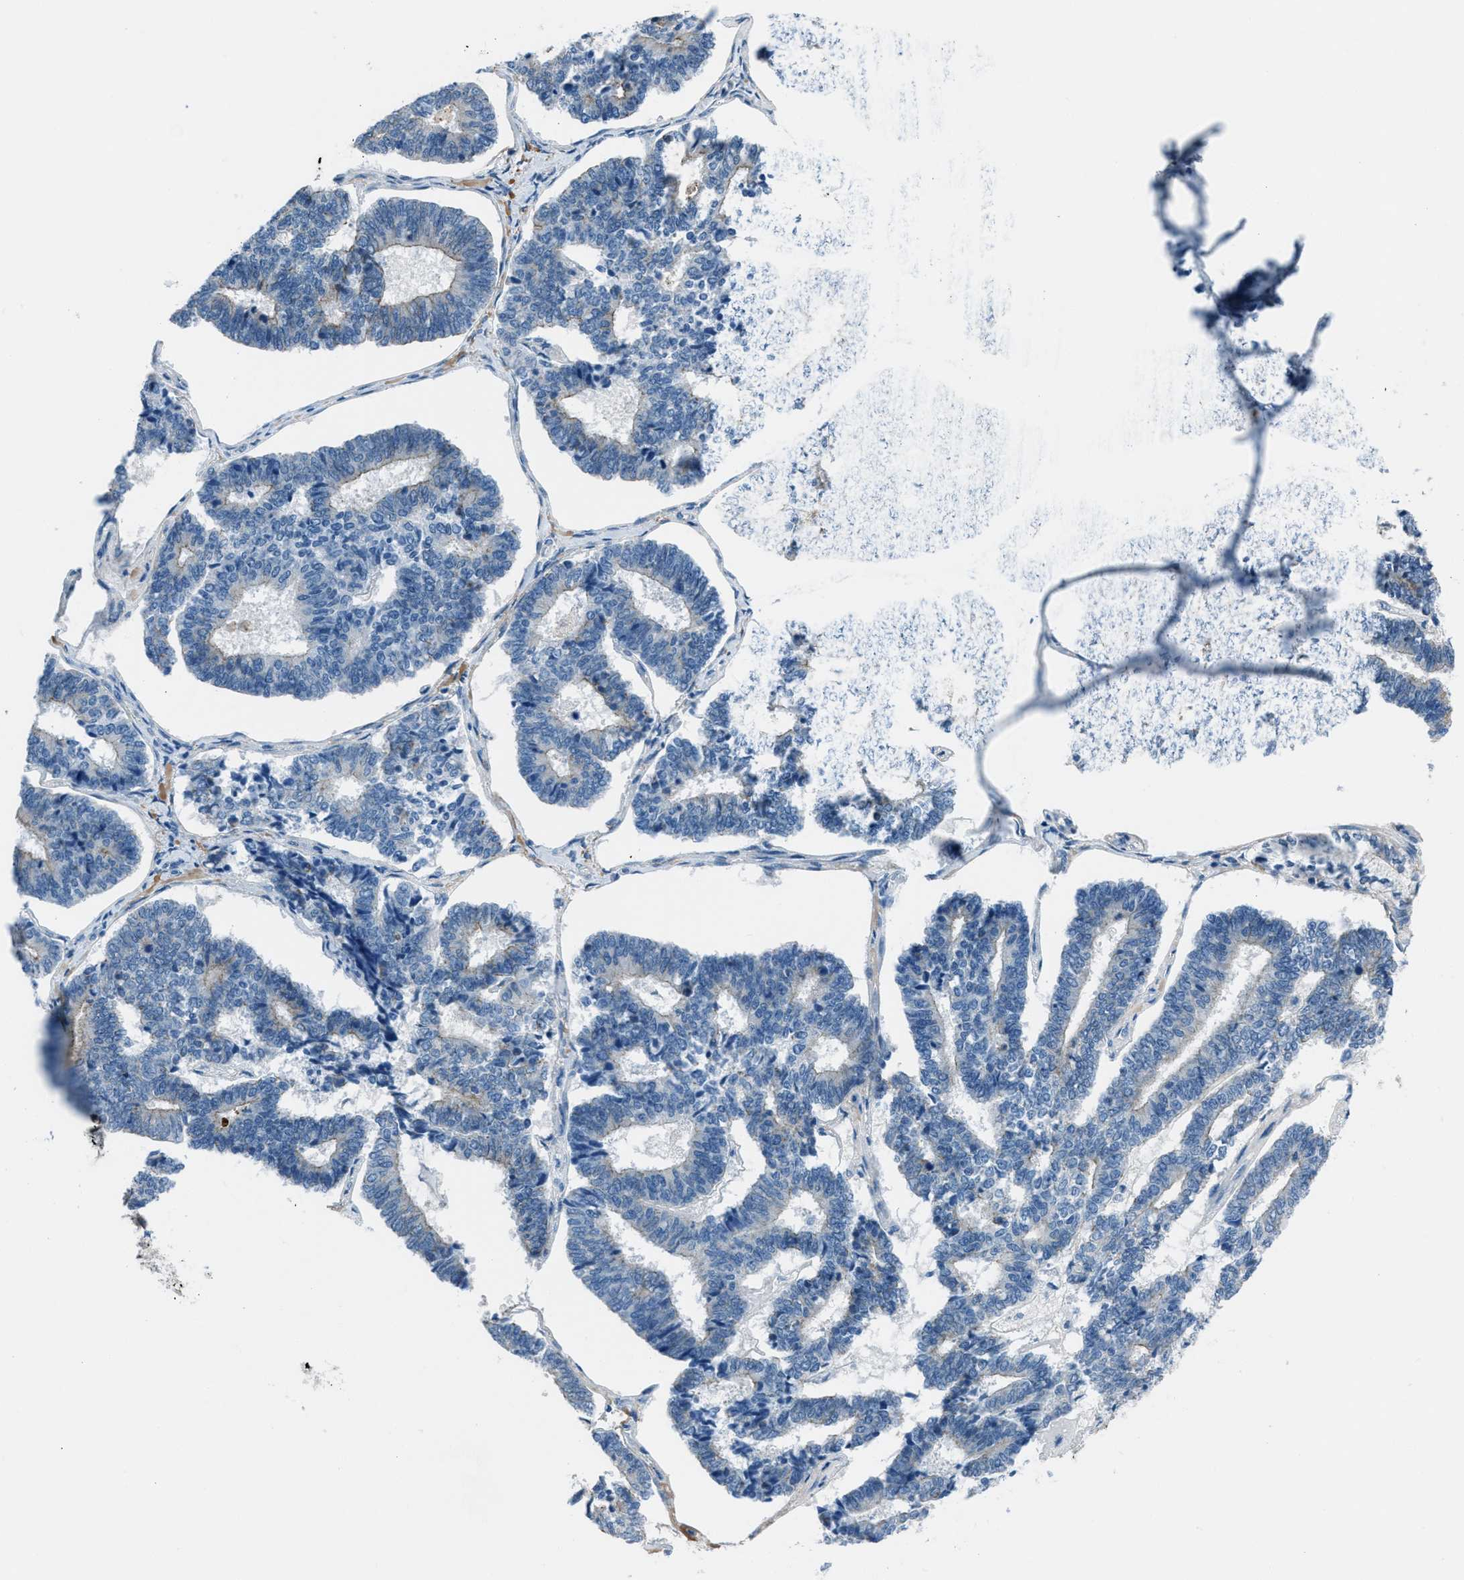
{"staining": {"intensity": "negative", "quantity": "none", "location": "none"}, "tissue": "endometrial cancer", "cell_type": "Tumor cells", "image_type": "cancer", "snomed": [{"axis": "morphology", "description": "Adenocarcinoma, NOS"}, {"axis": "topography", "description": "Endometrium"}], "caption": "Endometrial cancer was stained to show a protein in brown. There is no significant expression in tumor cells.", "gene": "FBN1", "patient": {"sex": "female", "age": 70}}